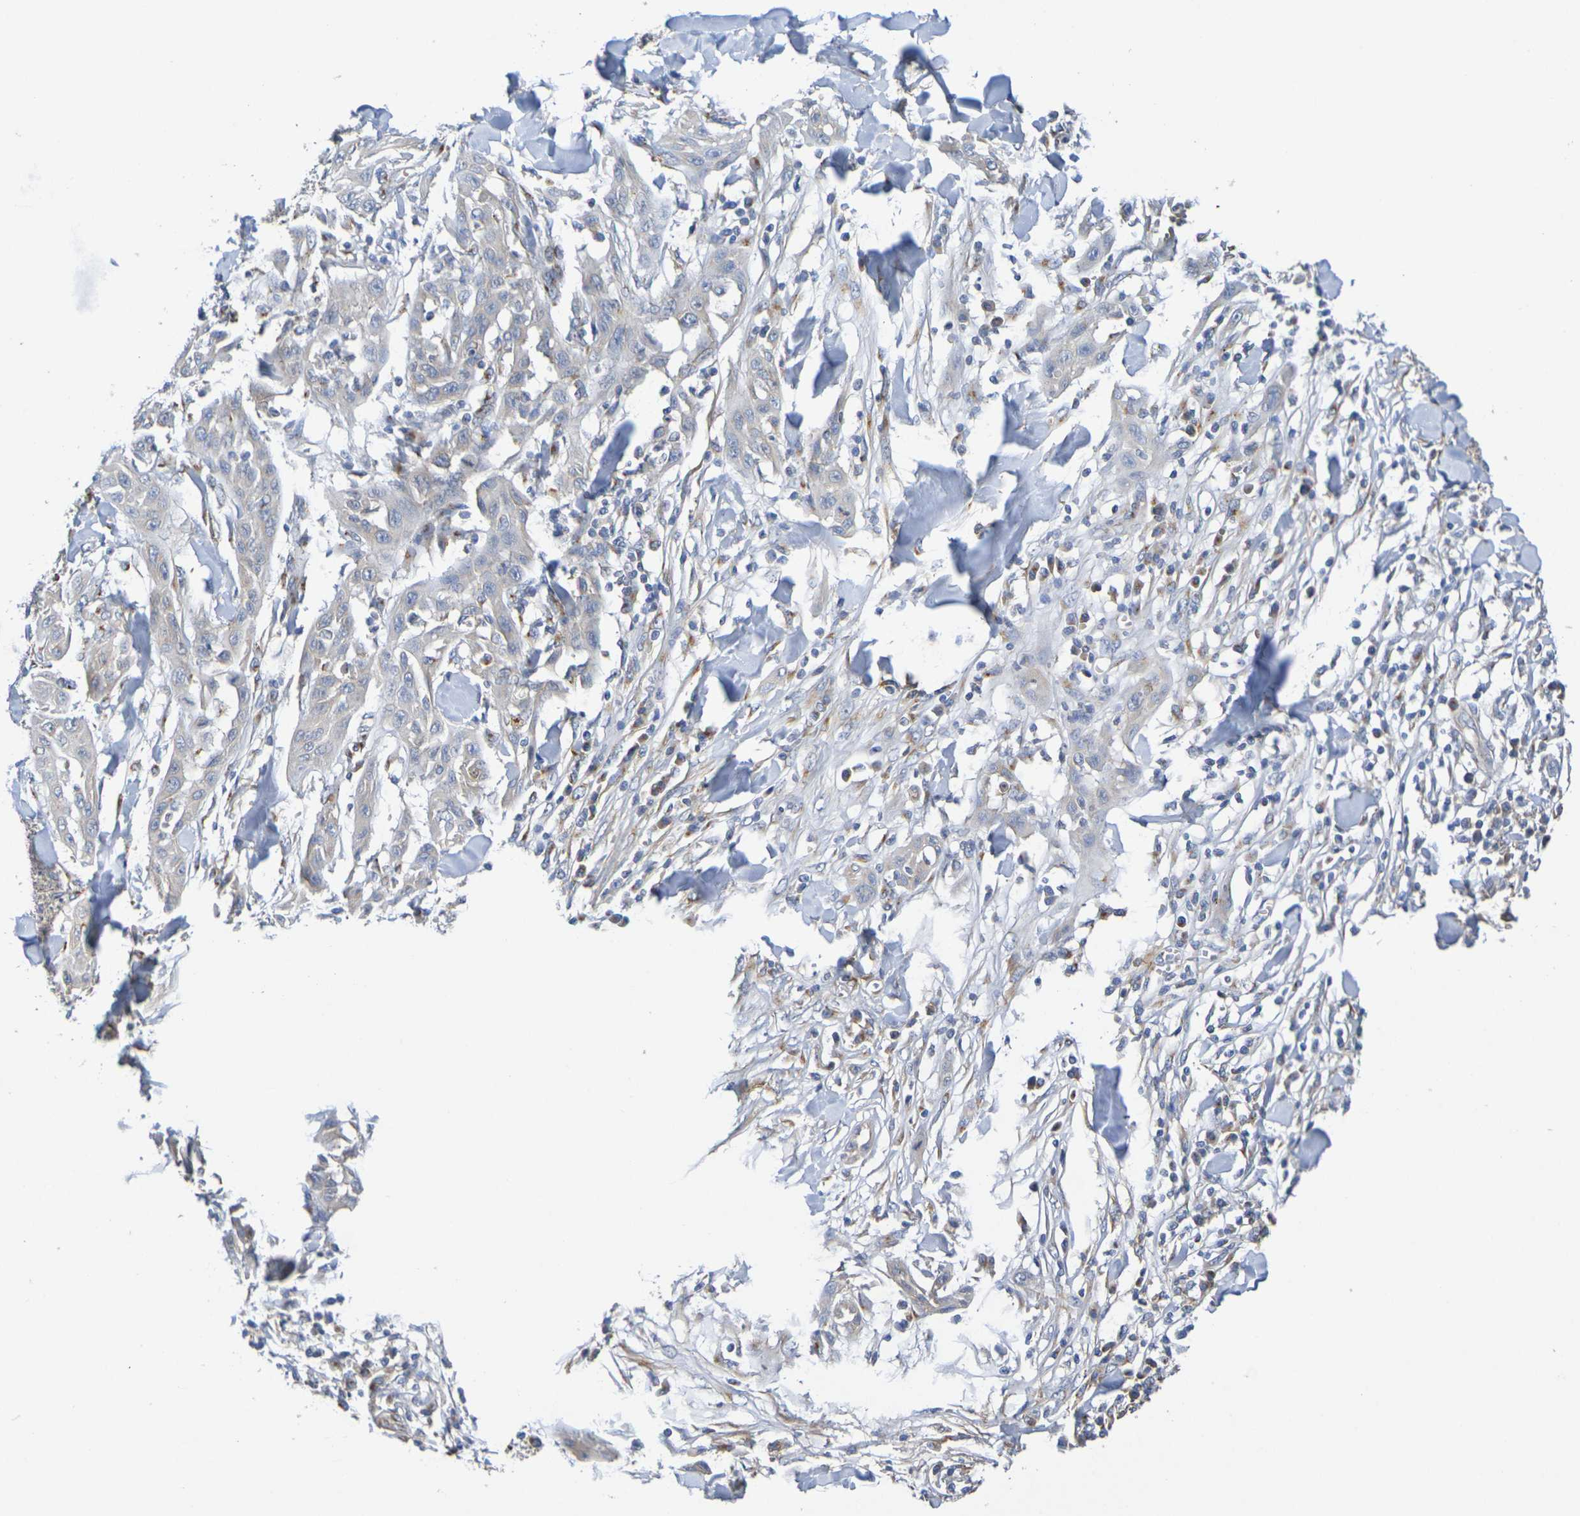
{"staining": {"intensity": "negative", "quantity": "none", "location": "none"}, "tissue": "skin cancer", "cell_type": "Tumor cells", "image_type": "cancer", "snomed": [{"axis": "morphology", "description": "Squamous cell carcinoma, NOS"}, {"axis": "topography", "description": "Skin"}], "caption": "Tumor cells show no significant staining in skin cancer. (DAB immunohistochemistry (IHC) with hematoxylin counter stain).", "gene": "DCP2", "patient": {"sex": "male", "age": 24}}